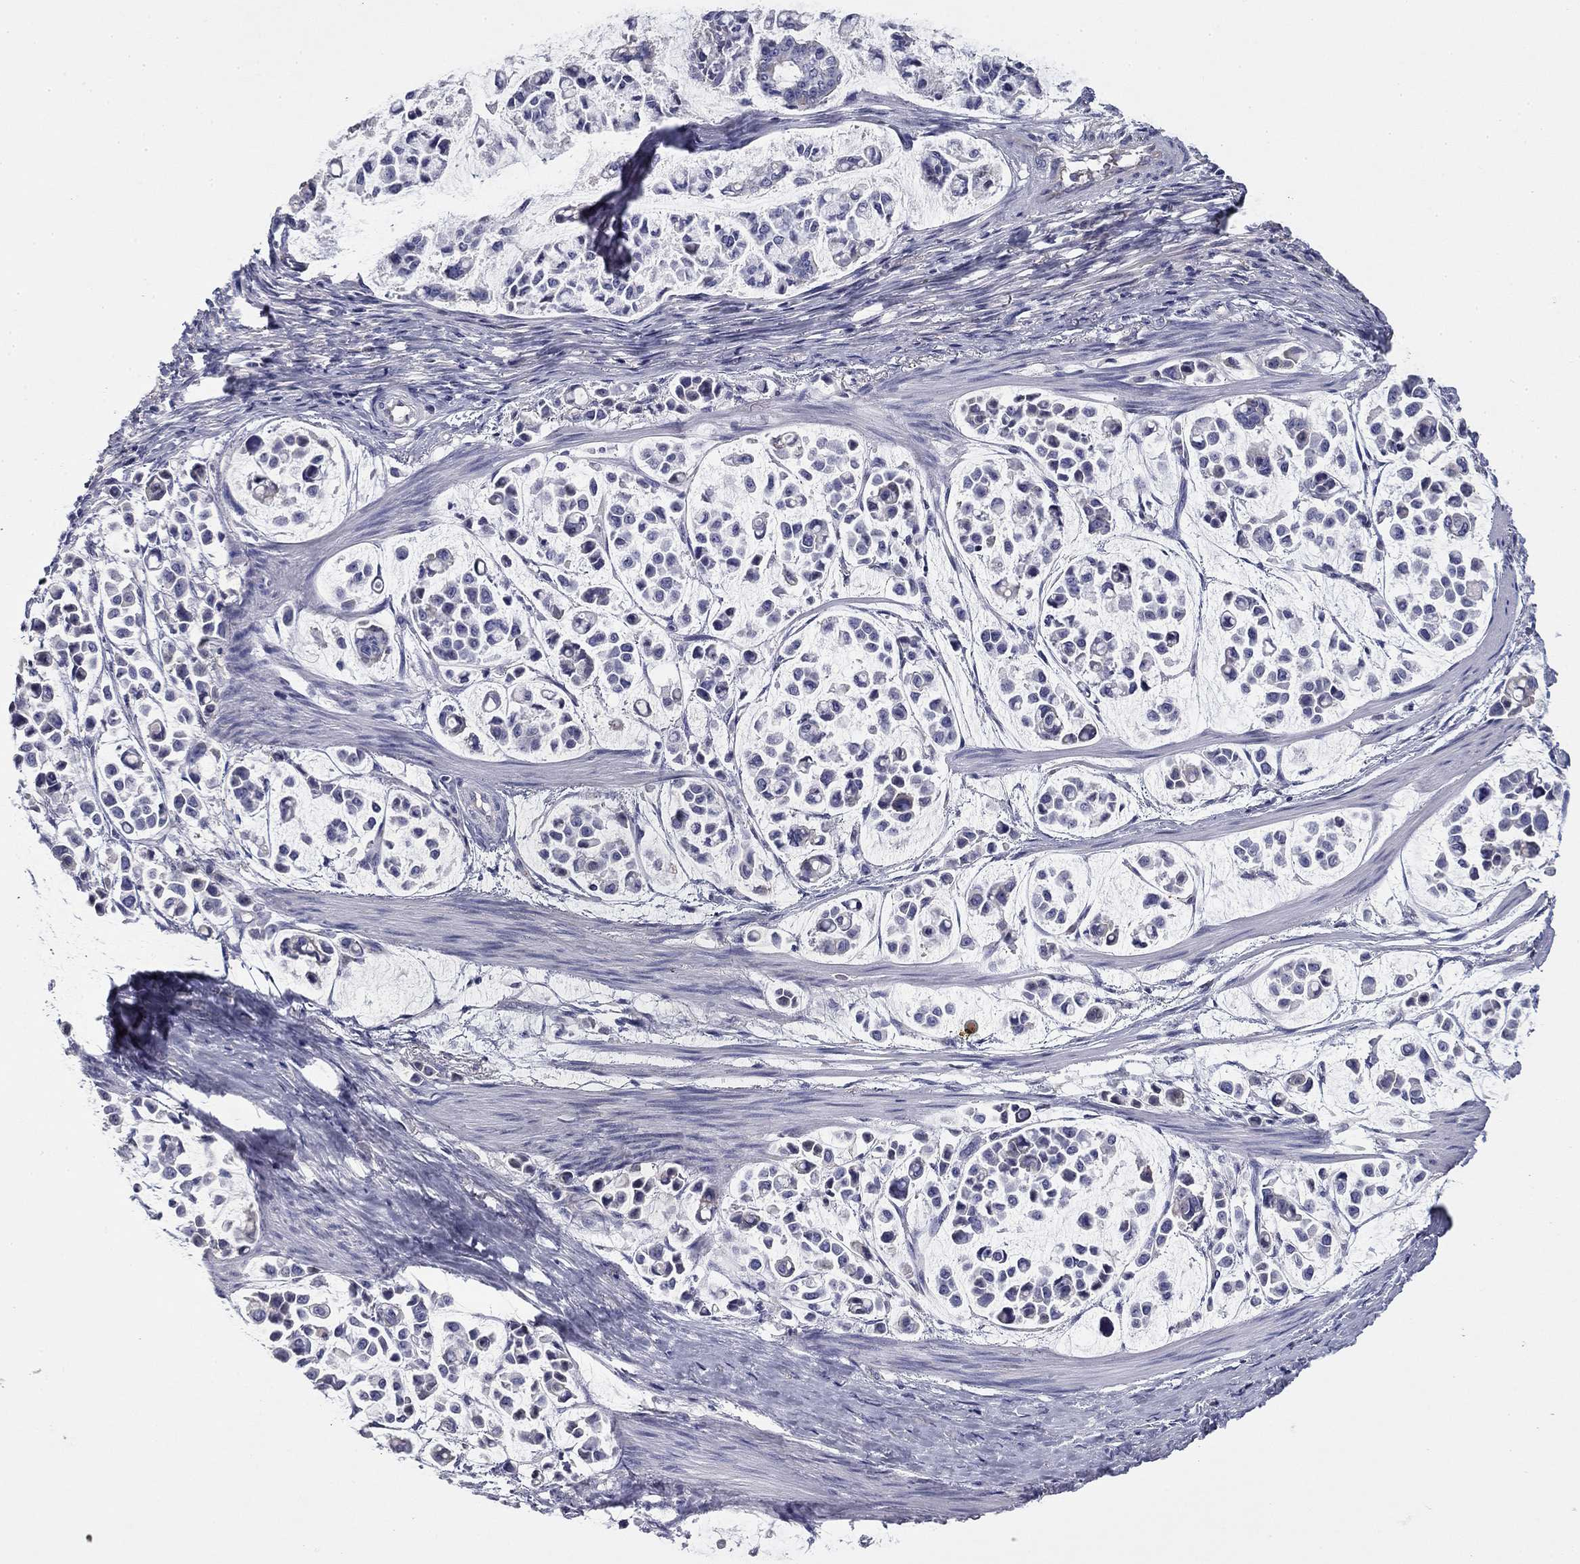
{"staining": {"intensity": "negative", "quantity": "none", "location": "none"}, "tissue": "stomach cancer", "cell_type": "Tumor cells", "image_type": "cancer", "snomed": [{"axis": "morphology", "description": "Adenocarcinoma, NOS"}, {"axis": "topography", "description": "Stomach"}], "caption": "Protein analysis of stomach adenocarcinoma displays no significant positivity in tumor cells.", "gene": "CPLX4", "patient": {"sex": "male", "age": 82}}